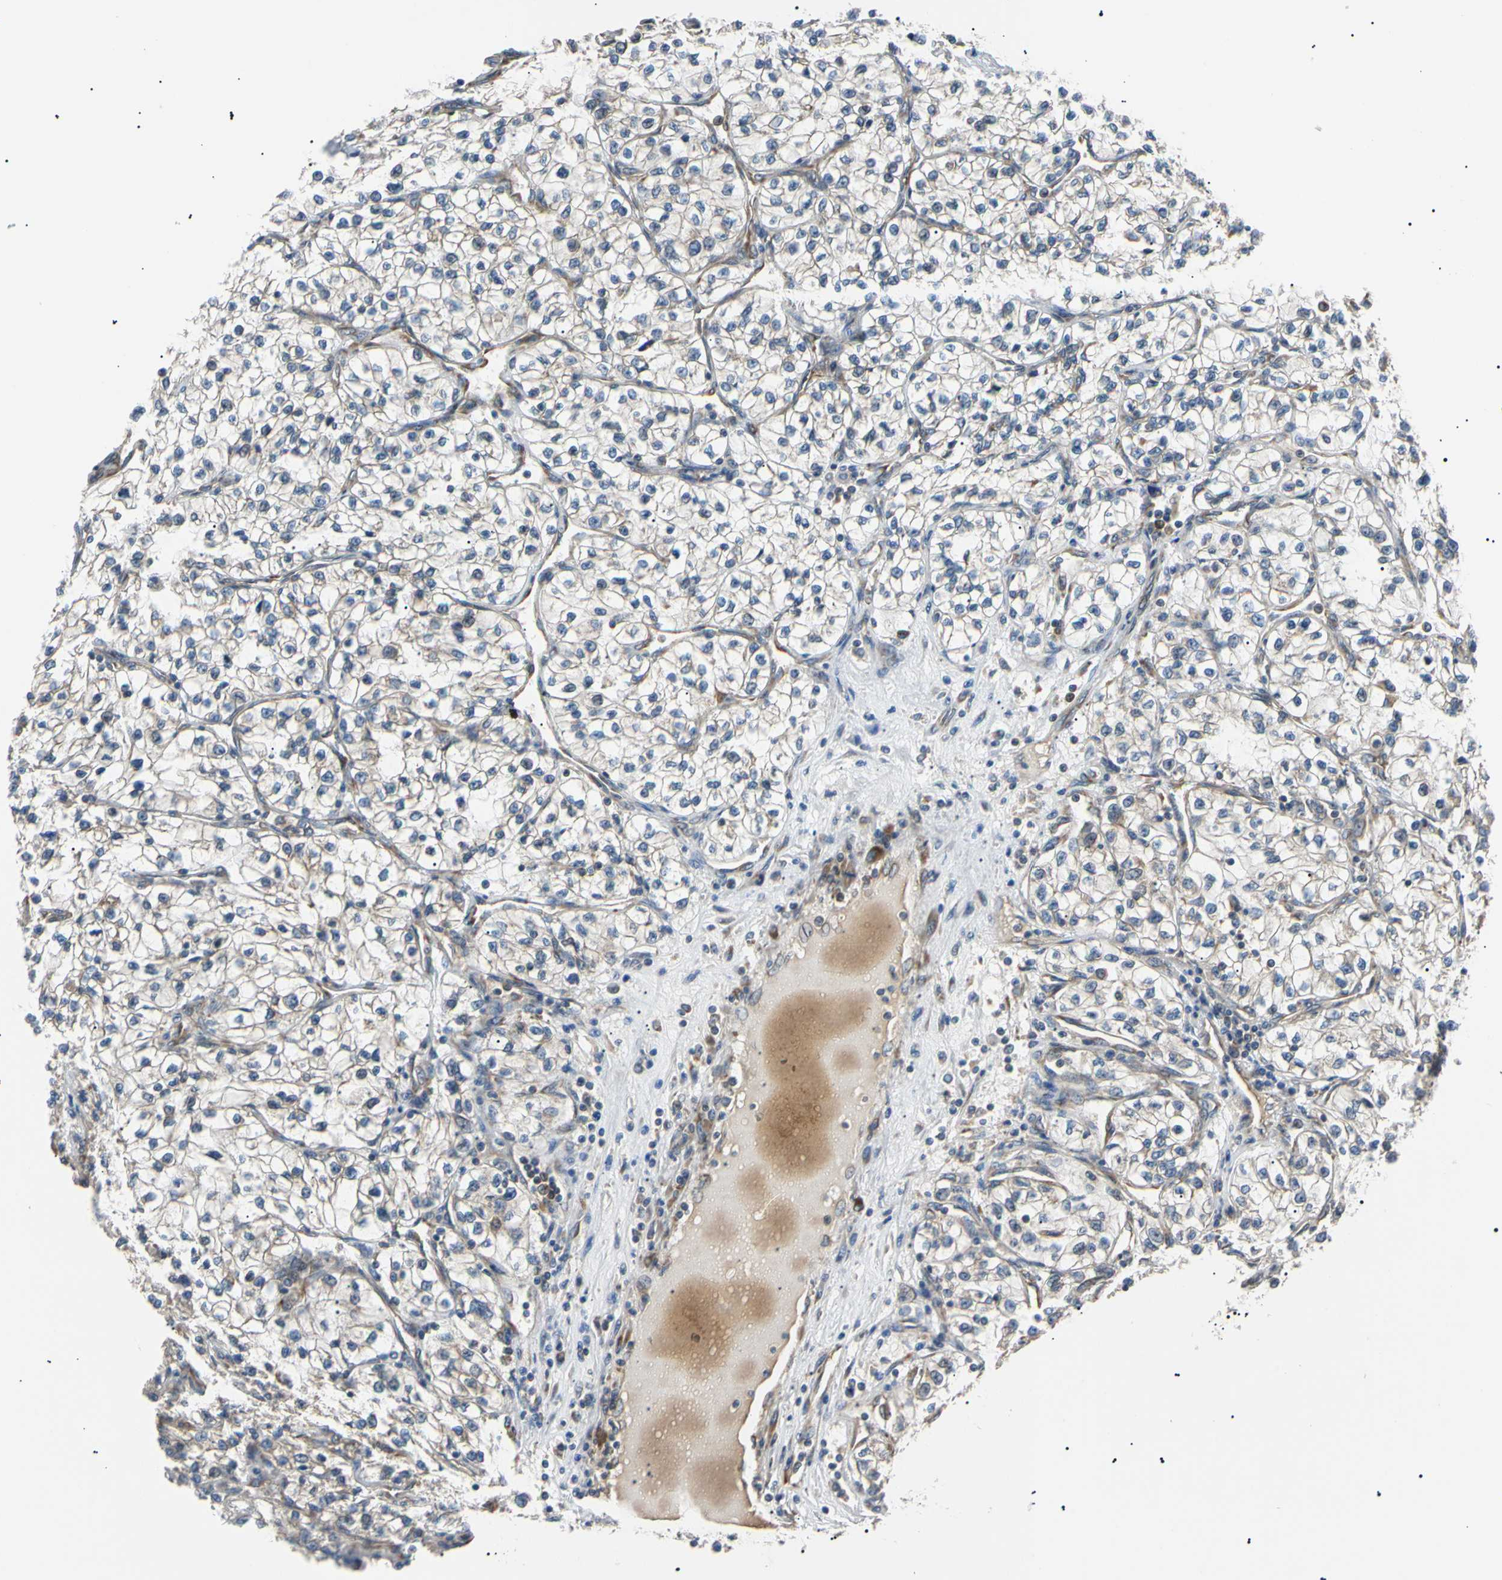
{"staining": {"intensity": "weak", "quantity": "25%-75%", "location": "cytoplasmic/membranous"}, "tissue": "renal cancer", "cell_type": "Tumor cells", "image_type": "cancer", "snomed": [{"axis": "morphology", "description": "Adenocarcinoma, NOS"}, {"axis": "topography", "description": "Kidney"}], "caption": "DAB (3,3'-diaminobenzidine) immunohistochemical staining of human renal cancer reveals weak cytoplasmic/membranous protein staining in approximately 25%-75% of tumor cells.", "gene": "VAPA", "patient": {"sex": "female", "age": 57}}